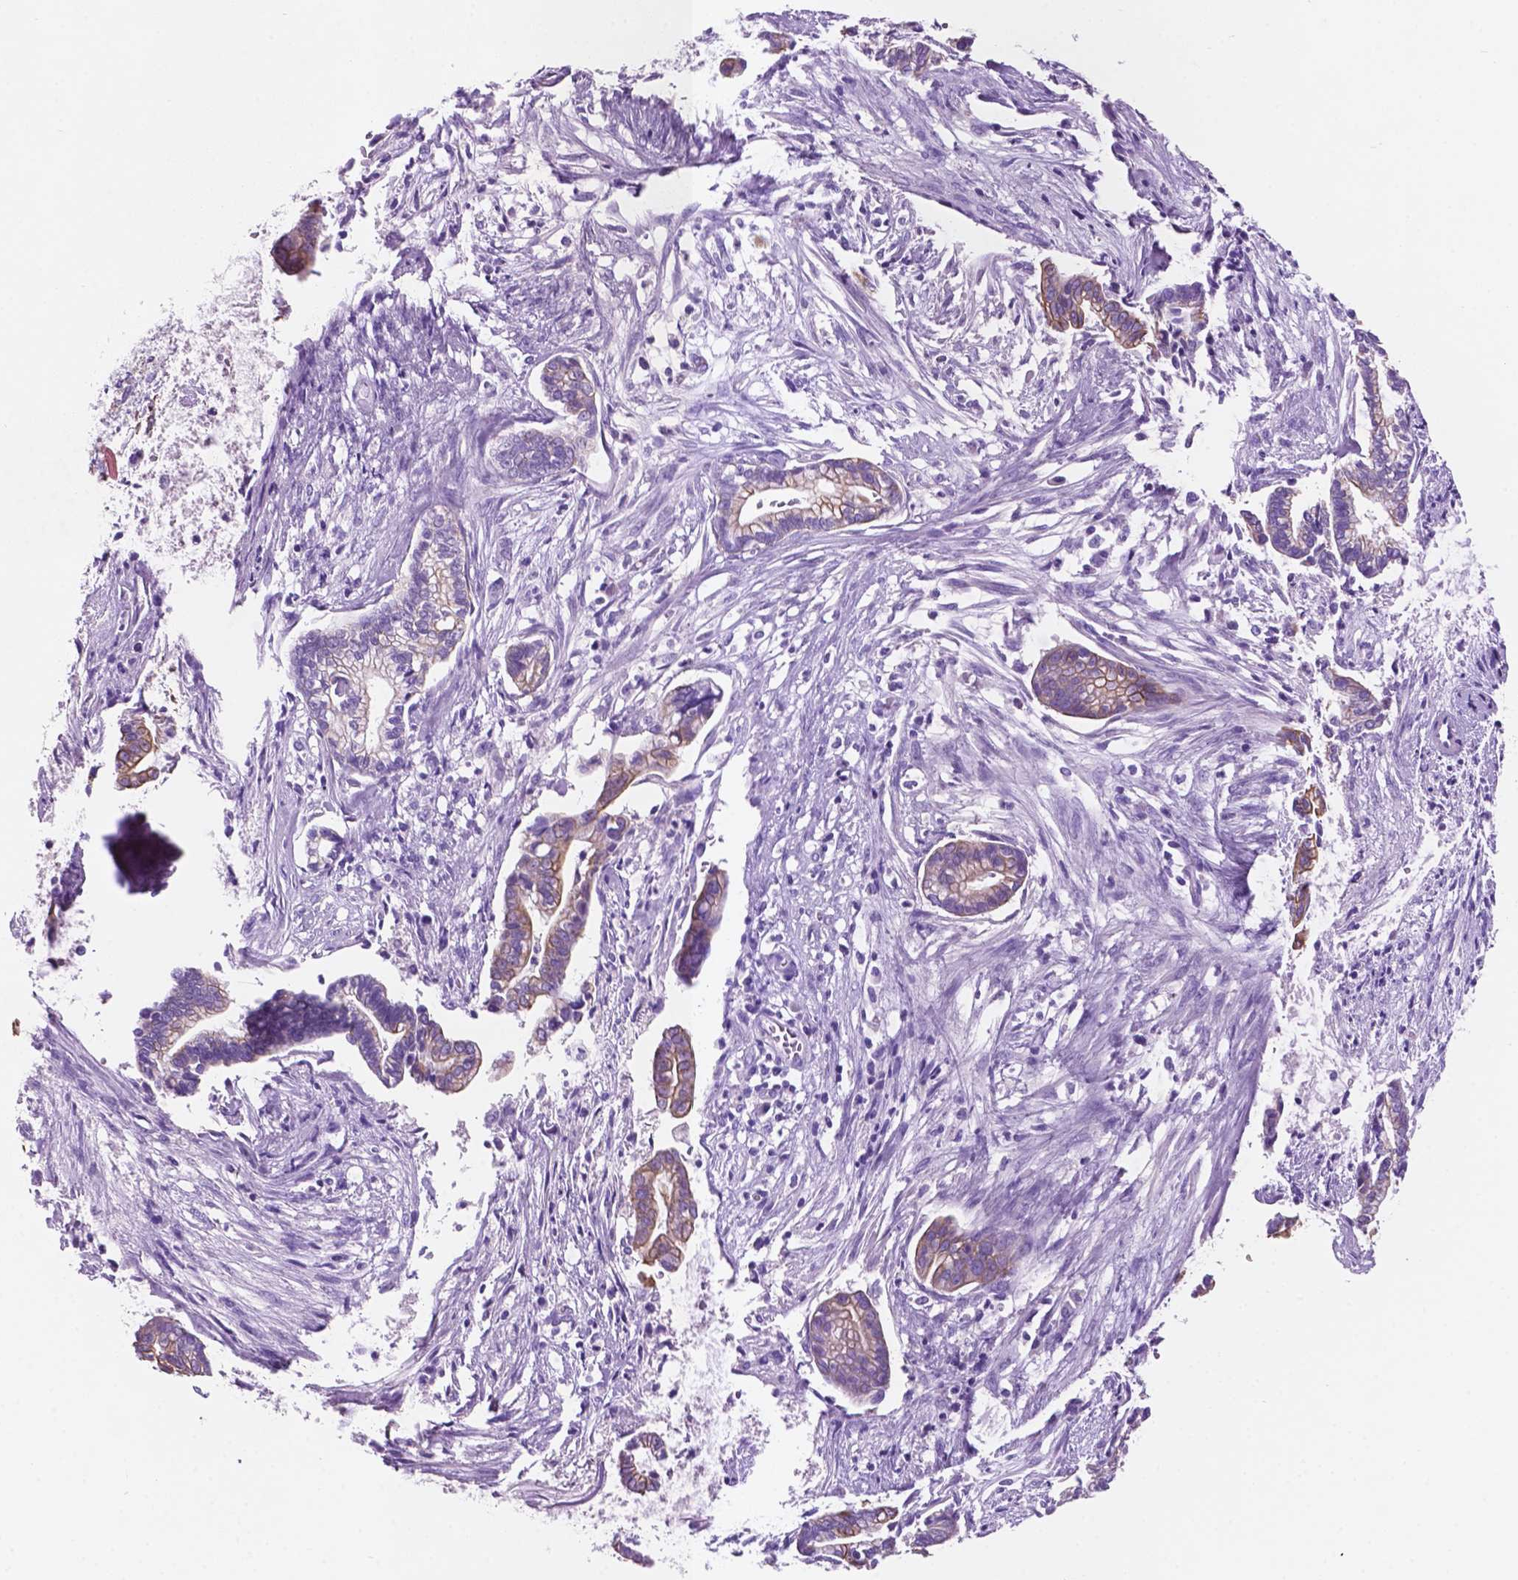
{"staining": {"intensity": "weak", "quantity": "25%-75%", "location": "cytoplasmic/membranous"}, "tissue": "cervical cancer", "cell_type": "Tumor cells", "image_type": "cancer", "snomed": [{"axis": "morphology", "description": "Adenocarcinoma, NOS"}, {"axis": "topography", "description": "Cervix"}], "caption": "About 25%-75% of tumor cells in human adenocarcinoma (cervical) exhibit weak cytoplasmic/membranous protein expression as visualized by brown immunohistochemical staining.", "gene": "POU4F1", "patient": {"sex": "female", "age": 62}}